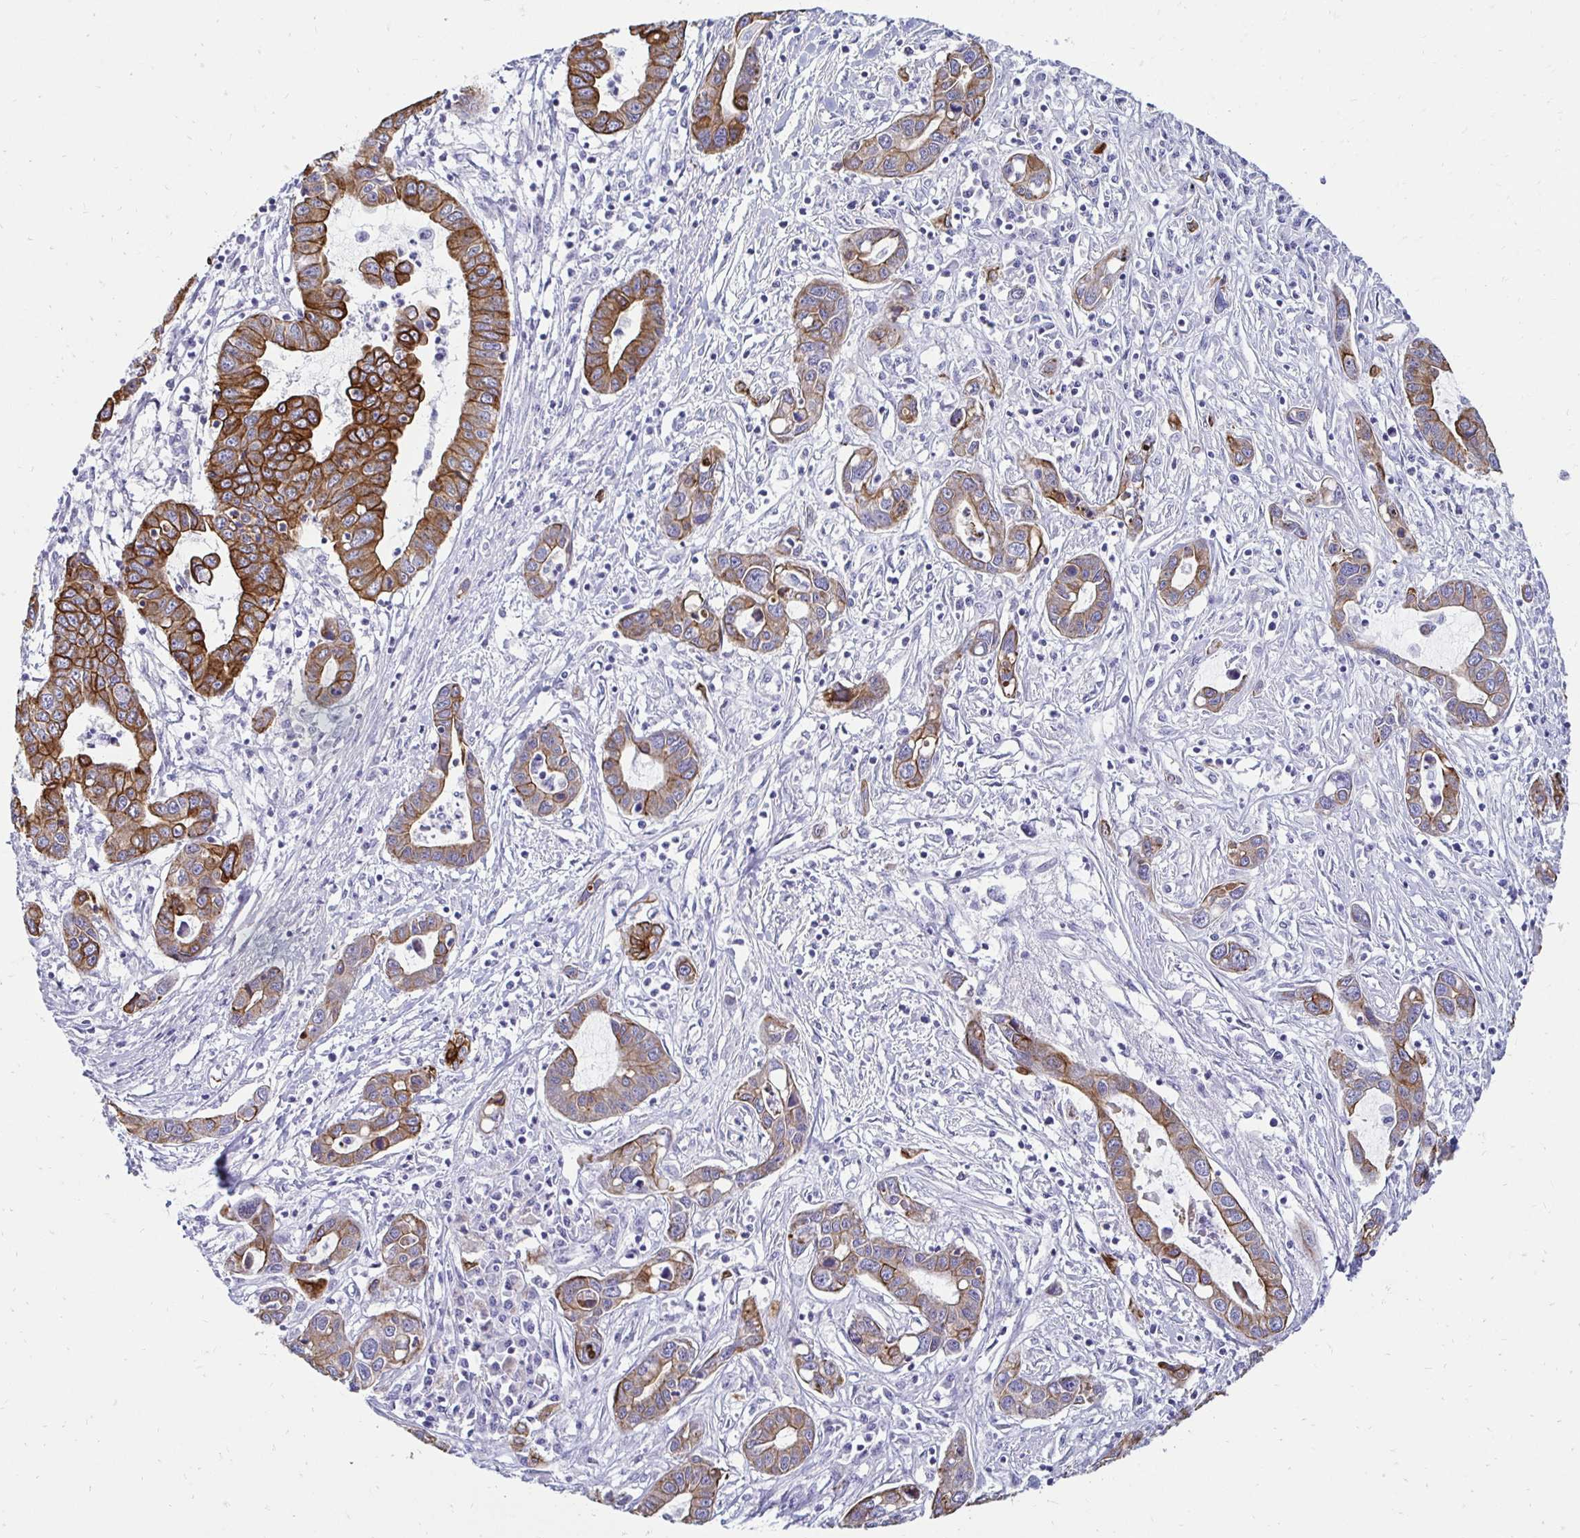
{"staining": {"intensity": "moderate", "quantity": "25%-75%", "location": "cytoplasmic/membranous"}, "tissue": "liver cancer", "cell_type": "Tumor cells", "image_type": "cancer", "snomed": [{"axis": "morphology", "description": "Cholangiocarcinoma"}, {"axis": "topography", "description": "Liver"}], "caption": "Liver cancer stained for a protein exhibits moderate cytoplasmic/membranous positivity in tumor cells. (Stains: DAB in brown, nuclei in blue, Microscopy: brightfield microscopy at high magnification).", "gene": "C1QTNF2", "patient": {"sex": "male", "age": 58}}